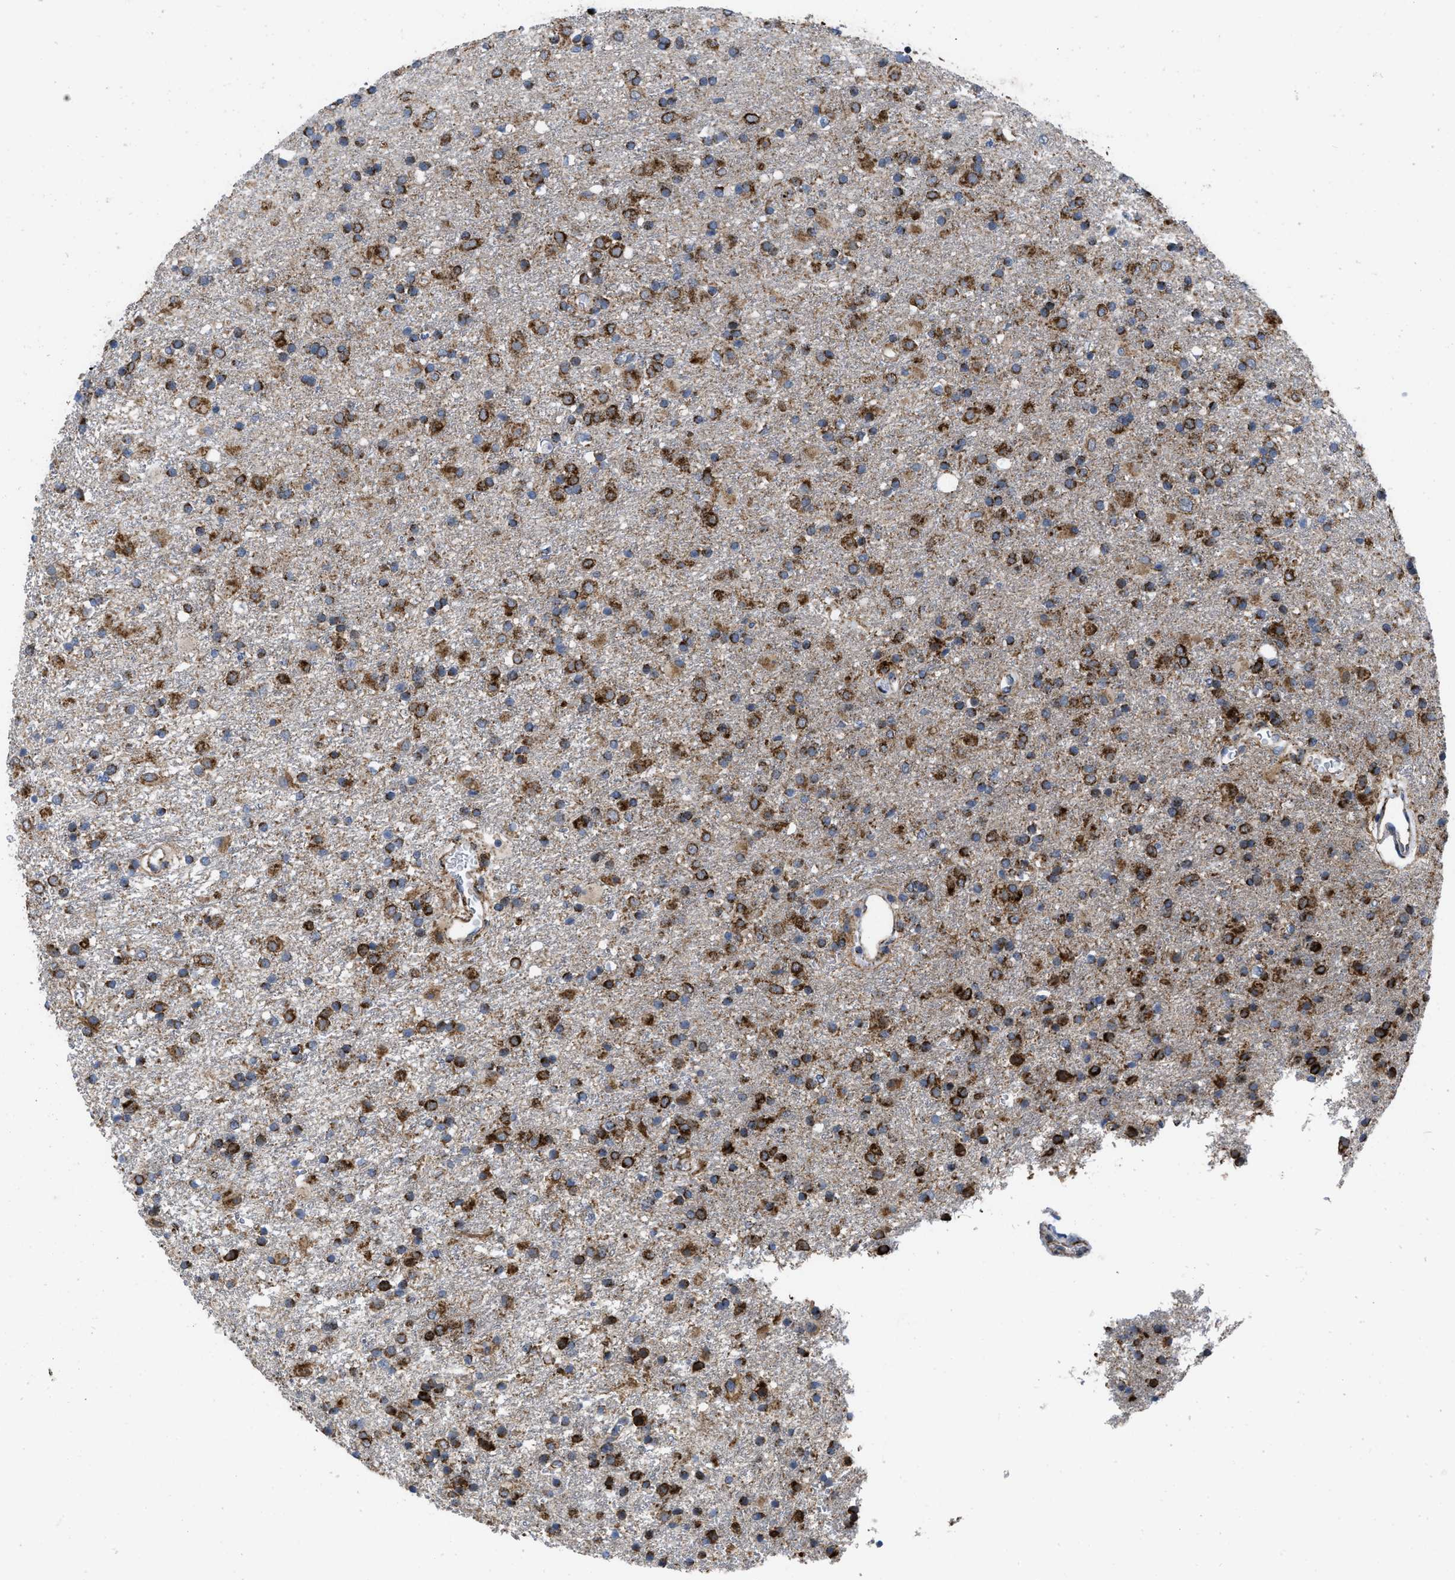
{"staining": {"intensity": "strong", "quantity": ">75%", "location": "cytoplasmic/membranous"}, "tissue": "glioma", "cell_type": "Tumor cells", "image_type": "cancer", "snomed": [{"axis": "morphology", "description": "Glioma, malignant, Low grade"}, {"axis": "topography", "description": "Brain"}], "caption": "High-magnification brightfield microscopy of glioma stained with DAB (3,3'-diaminobenzidine) (brown) and counterstained with hematoxylin (blue). tumor cells exhibit strong cytoplasmic/membranous staining is identified in approximately>75% of cells.", "gene": "AKAP1", "patient": {"sex": "male", "age": 65}}